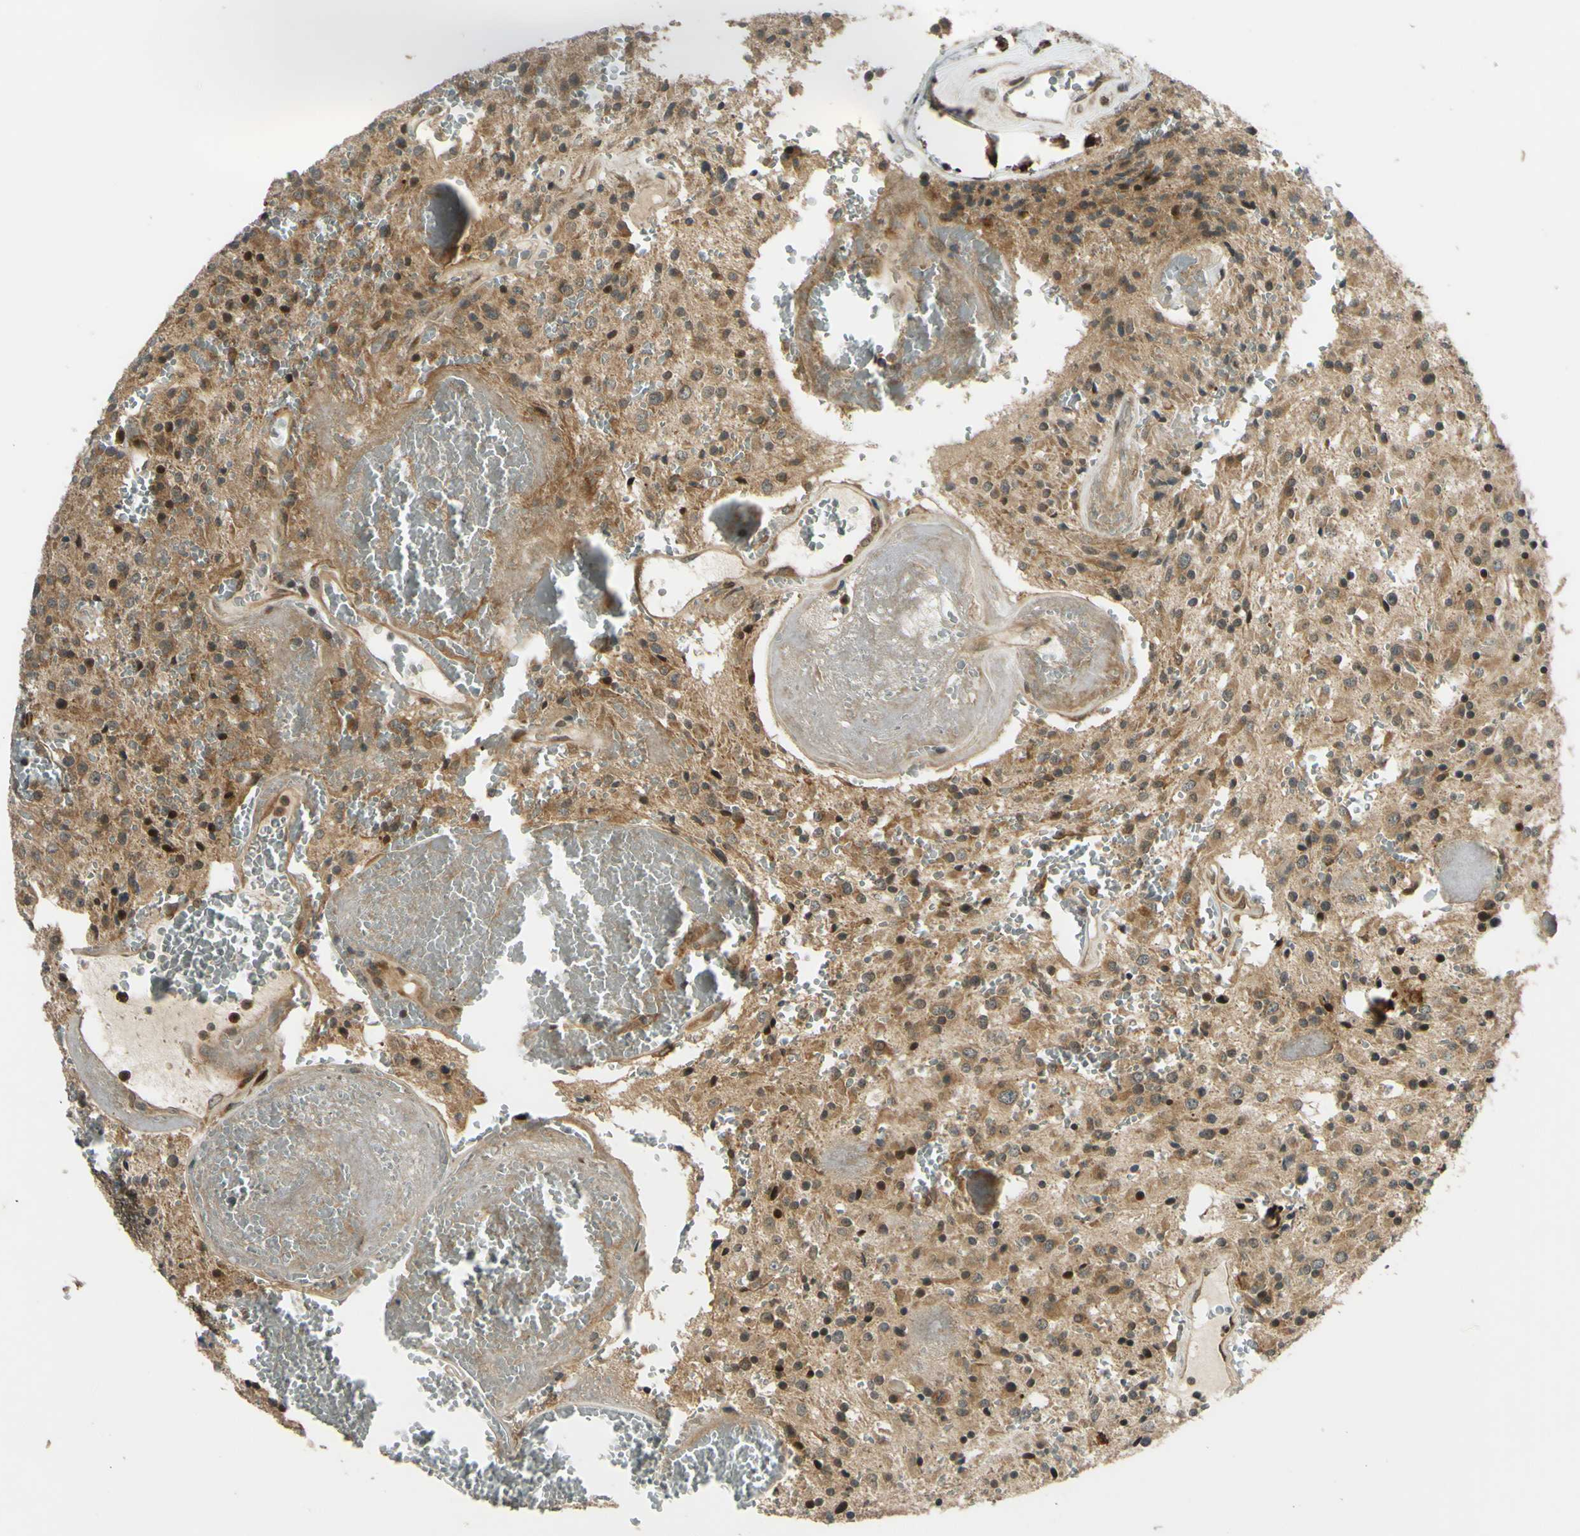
{"staining": {"intensity": "moderate", "quantity": ">75%", "location": "cytoplasmic/membranous"}, "tissue": "glioma", "cell_type": "Tumor cells", "image_type": "cancer", "snomed": [{"axis": "morphology", "description": "Glioma, malignant, Low grade"}, {"axis": "topography", "description": "Brain"}], "caption": "Tumor cells show medium levels of moderate cytoplasmic/membranous expression in about >75% of cells in glioma. The staining was performed using DAB (3,3'-diaminobenzidine), with brown indicating positive protein expression. Nuclei are stained blue with hematoxylin.", "gene": "ABCC8", "patient": {"sex": "male", "age": 58}}